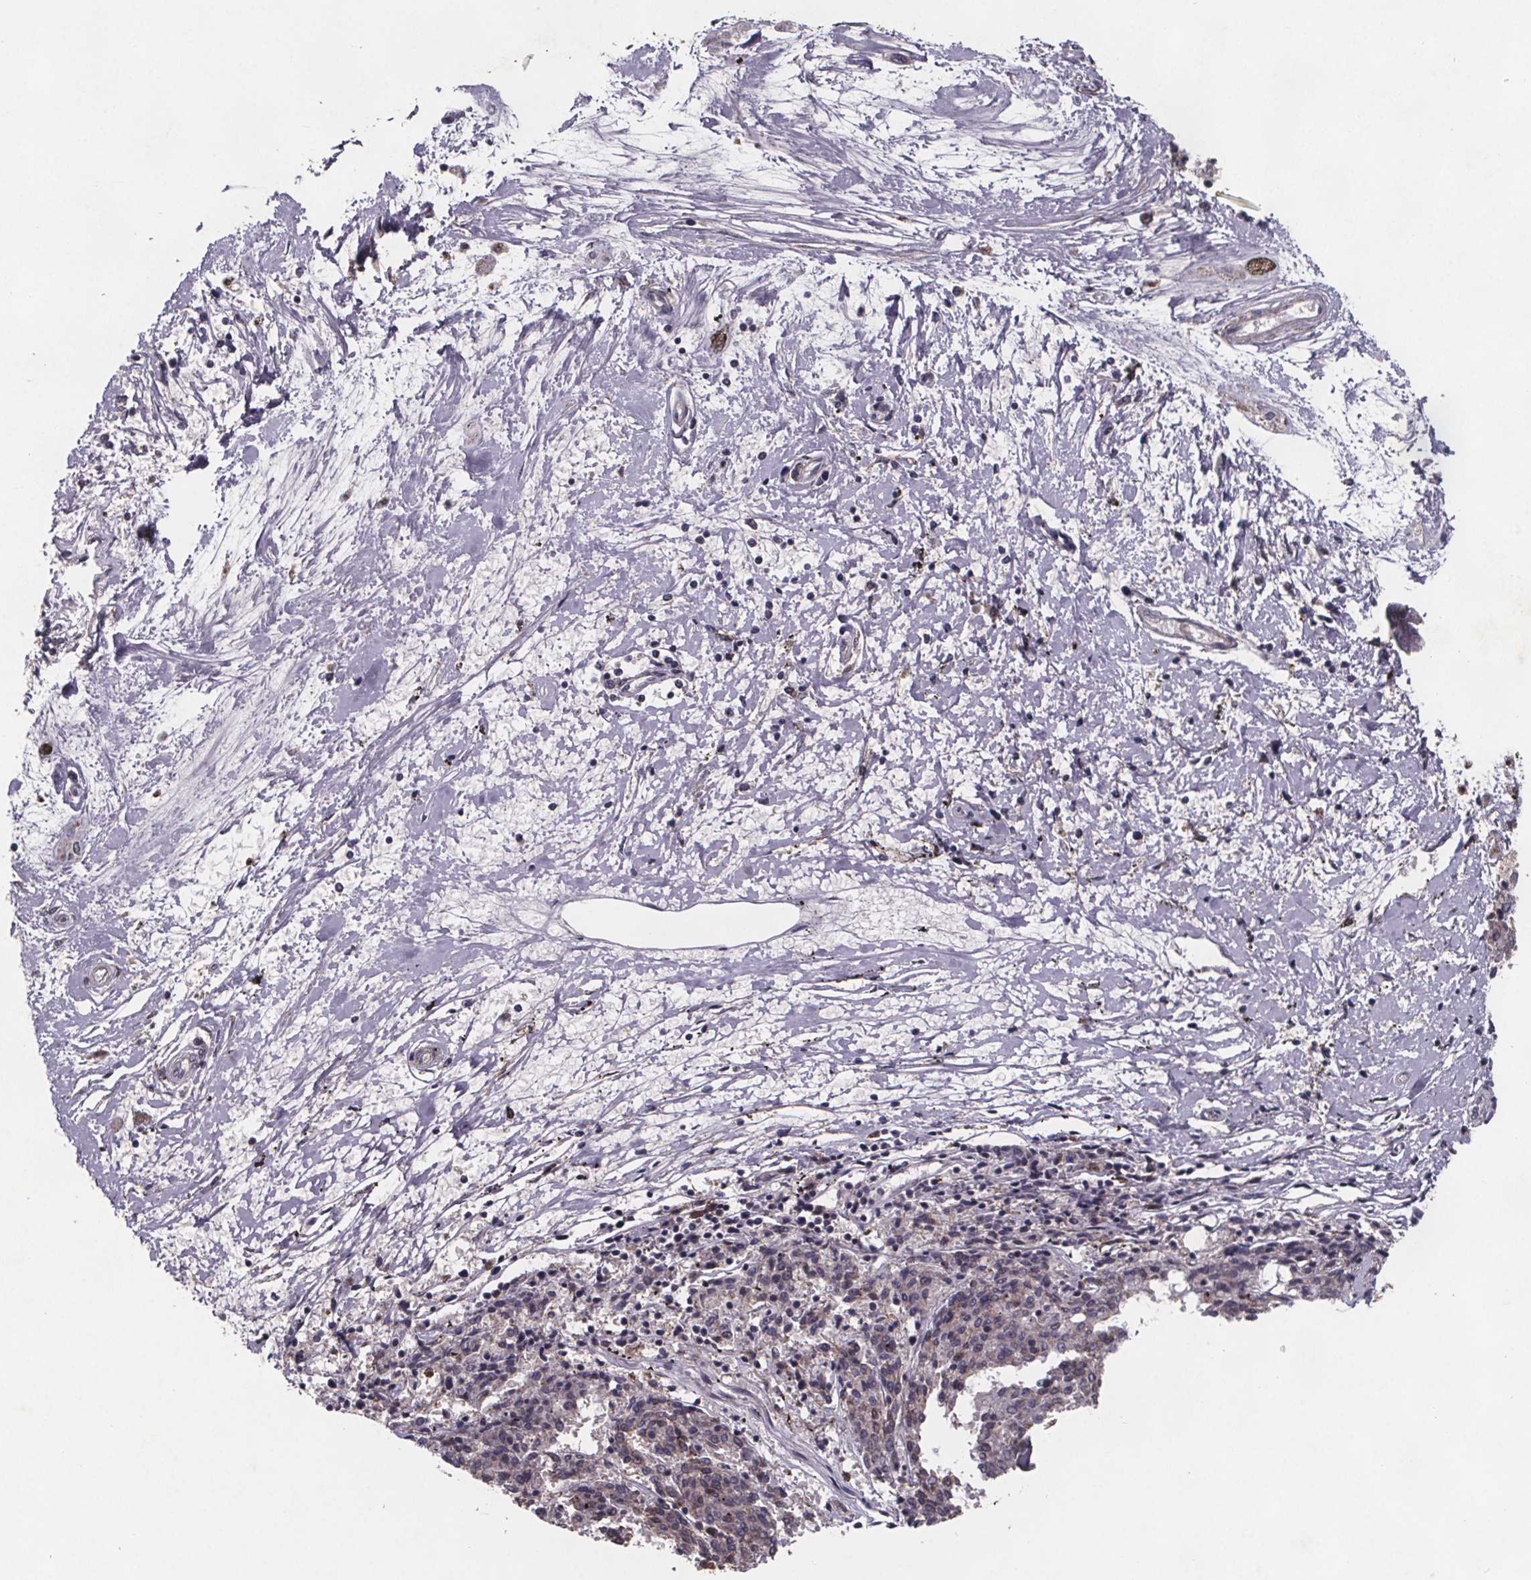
{"staining": {"intensity": "negative", "quantity": "none", "location": "none"}, "tissue": "melanoma", "cell_type": "Tumor cells", "image_type": "cancer", "snomed": [{"axis": "morphology", "description": "Malignant melanoma, NOS"}, {"axis": "topography", "description": "Skin"}], "caption": "Image shows no protein expression in tumor cells of melanoma tissue.", "gene": "PALLD", "patient": {"sex": "female", "age": 72}}